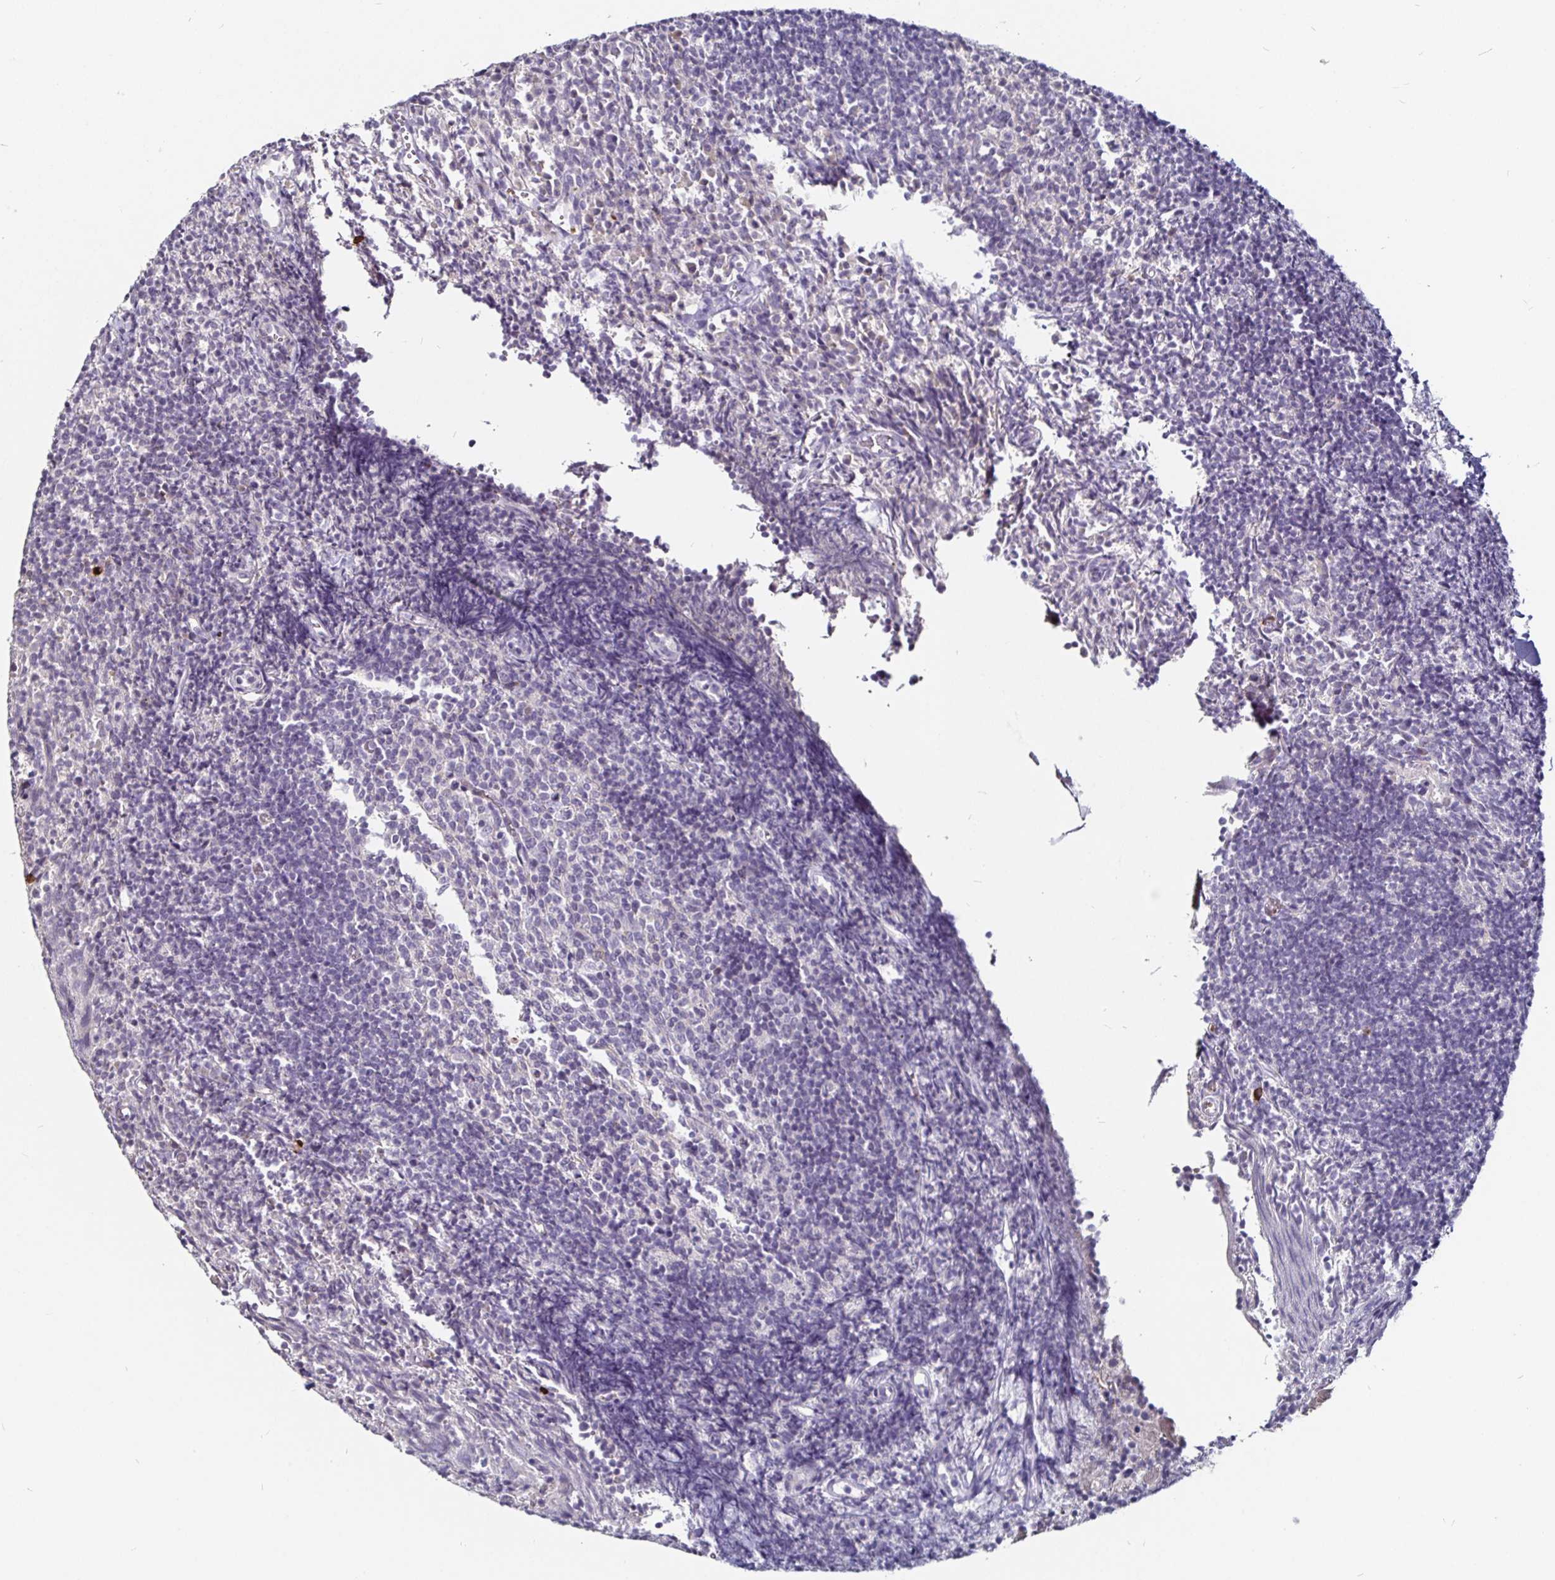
{"staining": {"intensity": "negative", "quantity": "none", "location": "none"}, "tissue": "tonsil", "cell_type": "Germinal center cells", "image_type": "normal", "snomed": [{"axis": "morphology", "description": "Normal tissue, NOS"}, {"axis": "topography", "description": "Tonsil"}], "caption": "Immunohistochemistry image of benign human tonsil stained for a protein (brown), which displays no positivity in germinal center cells.", "gene": "FAIM2", "patient": {"sex": "female", "age": 10}}